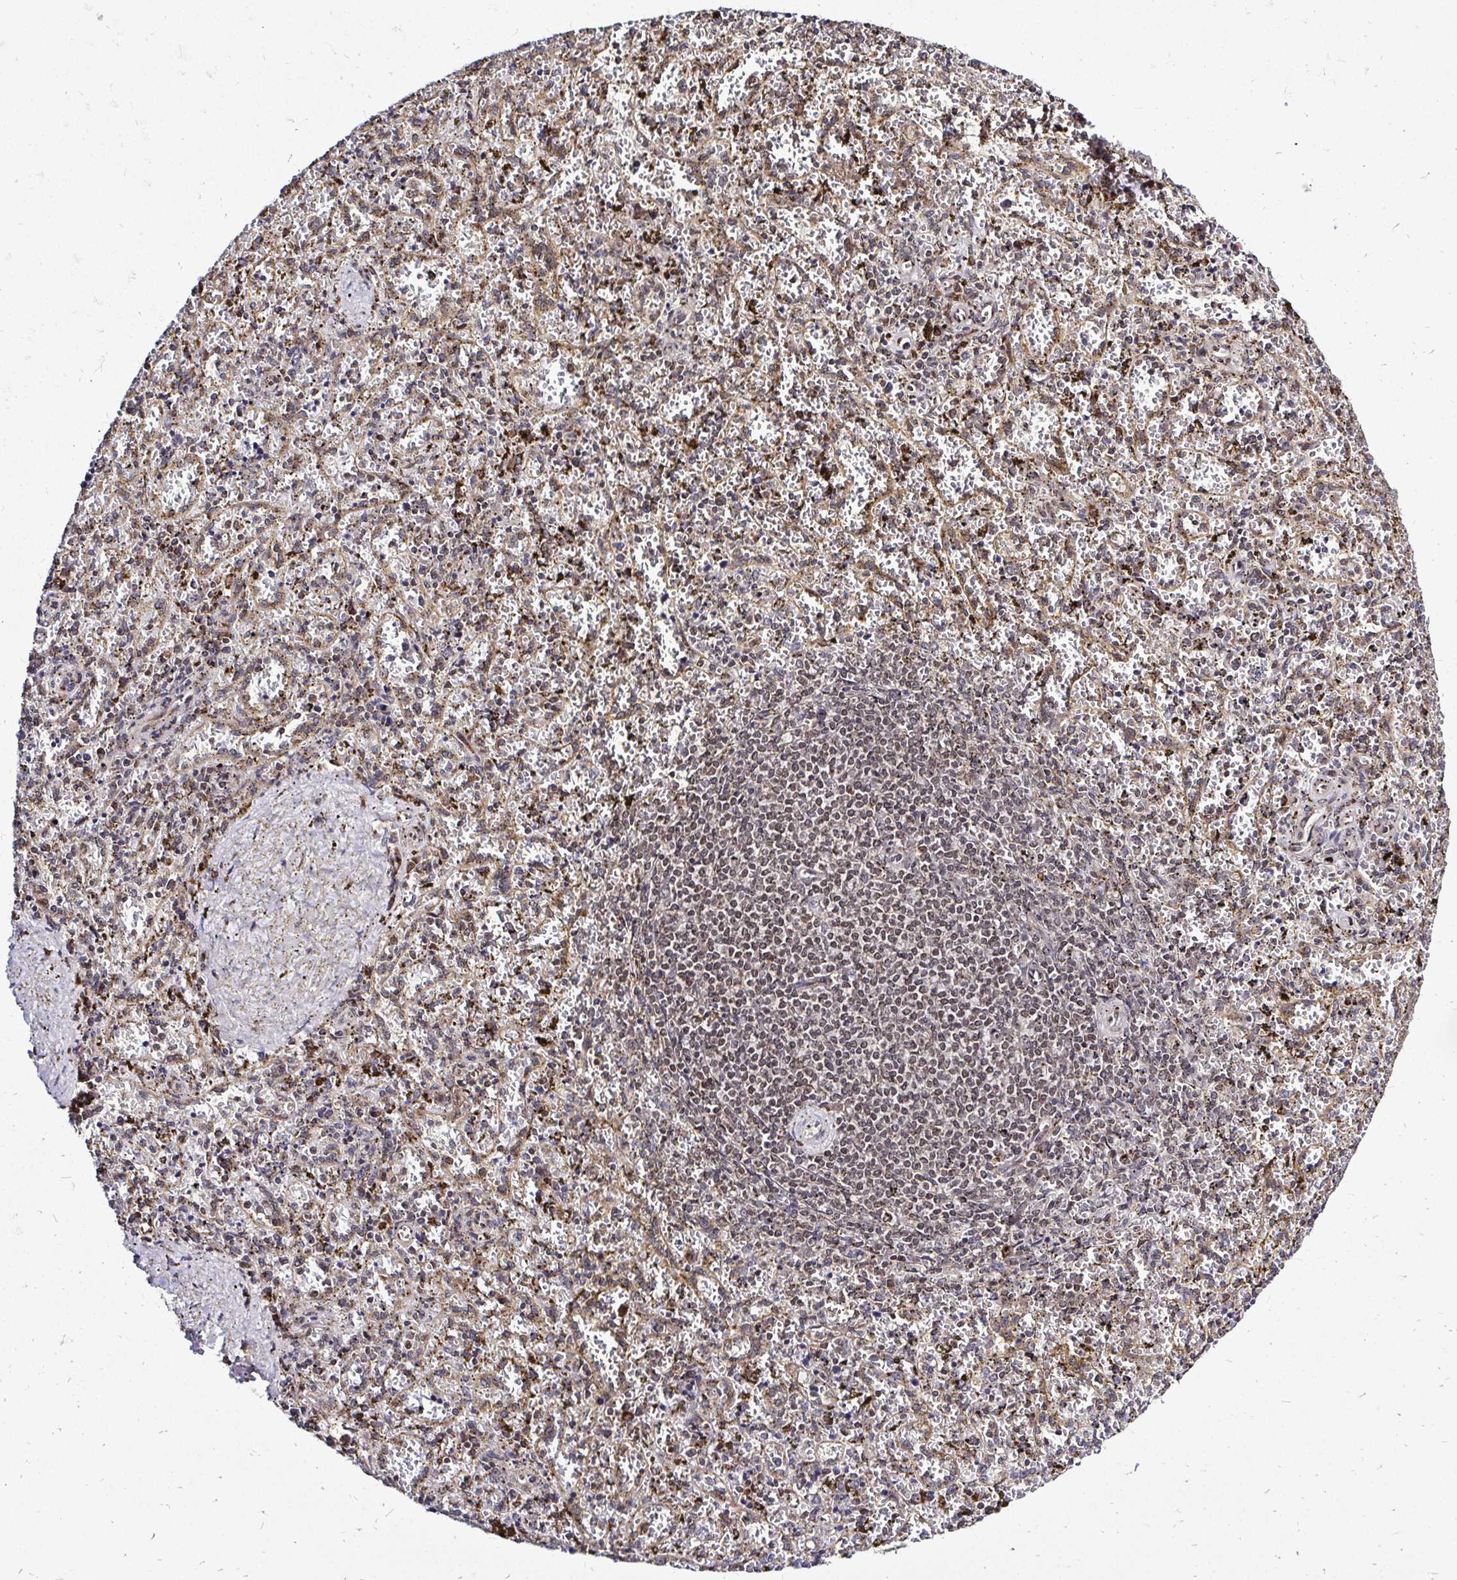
{"staining": {"intensity": "moderate", "quantity": "<25%", "location": "cytoplasmic/membranous"}, "tissue": "spleen", "cell_type": "Cells in red pulp", "image_type": "normal", "snomed": [{"axis": "morphology", "description": "Normal tissue, NOS"}, {"axis": "topography", "description": "Spleen"}], "caption": "Brown immunohistochemical staining in normal spleen shows moderate cytoplasmic/membranous positivity in about <25% of cells in red pulp. (DAB = brown stain, brightfield microscopy at high magnification).", "gene": "FMR1", "patient": {"sex": "female", "age": 50}}